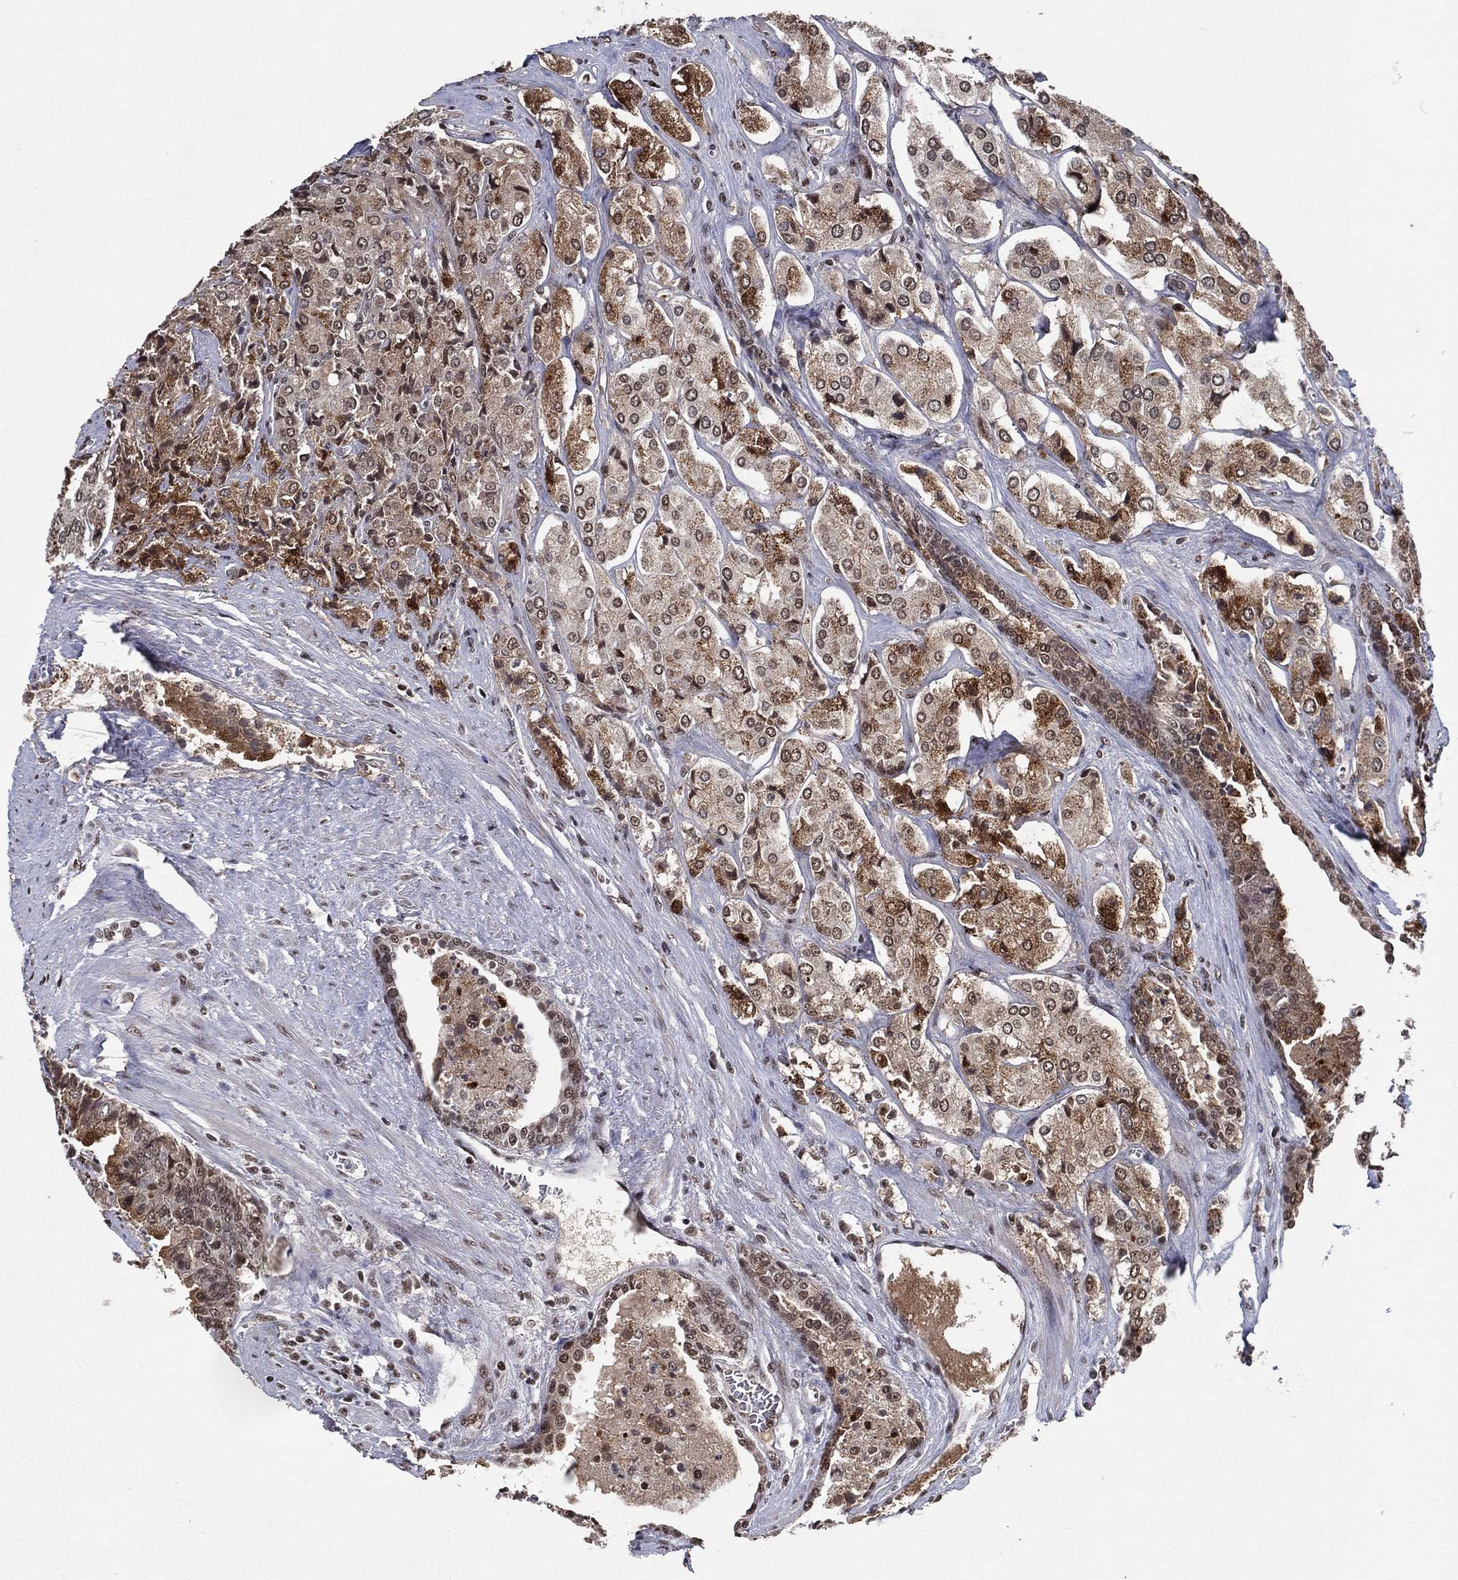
{"staining": {"intensity": "moderate", "quantity": "<25%", "location": "cytoplasmic/membranous"}, "tissue": "prostate cancer", "cell_type": "Tumor cells", "image_type": "cancer", "snomed": [{"axis": "morphology", "description": "Adenocarcinoma, NOS"}, {"axis": "topography", "description": "Prostate and seminal vesicle, NOS"}, {"axis": "topography", "description": "Prostate"}], "caption": "DAB immunohistochemical staining of human adenocarcinoma (prostate) shows moderate cytoplasmic/membranous protein staining in about <25% of tumor cells.", "gene": "ZBTB42", "patient": {"sex": "male", "age": 67}}